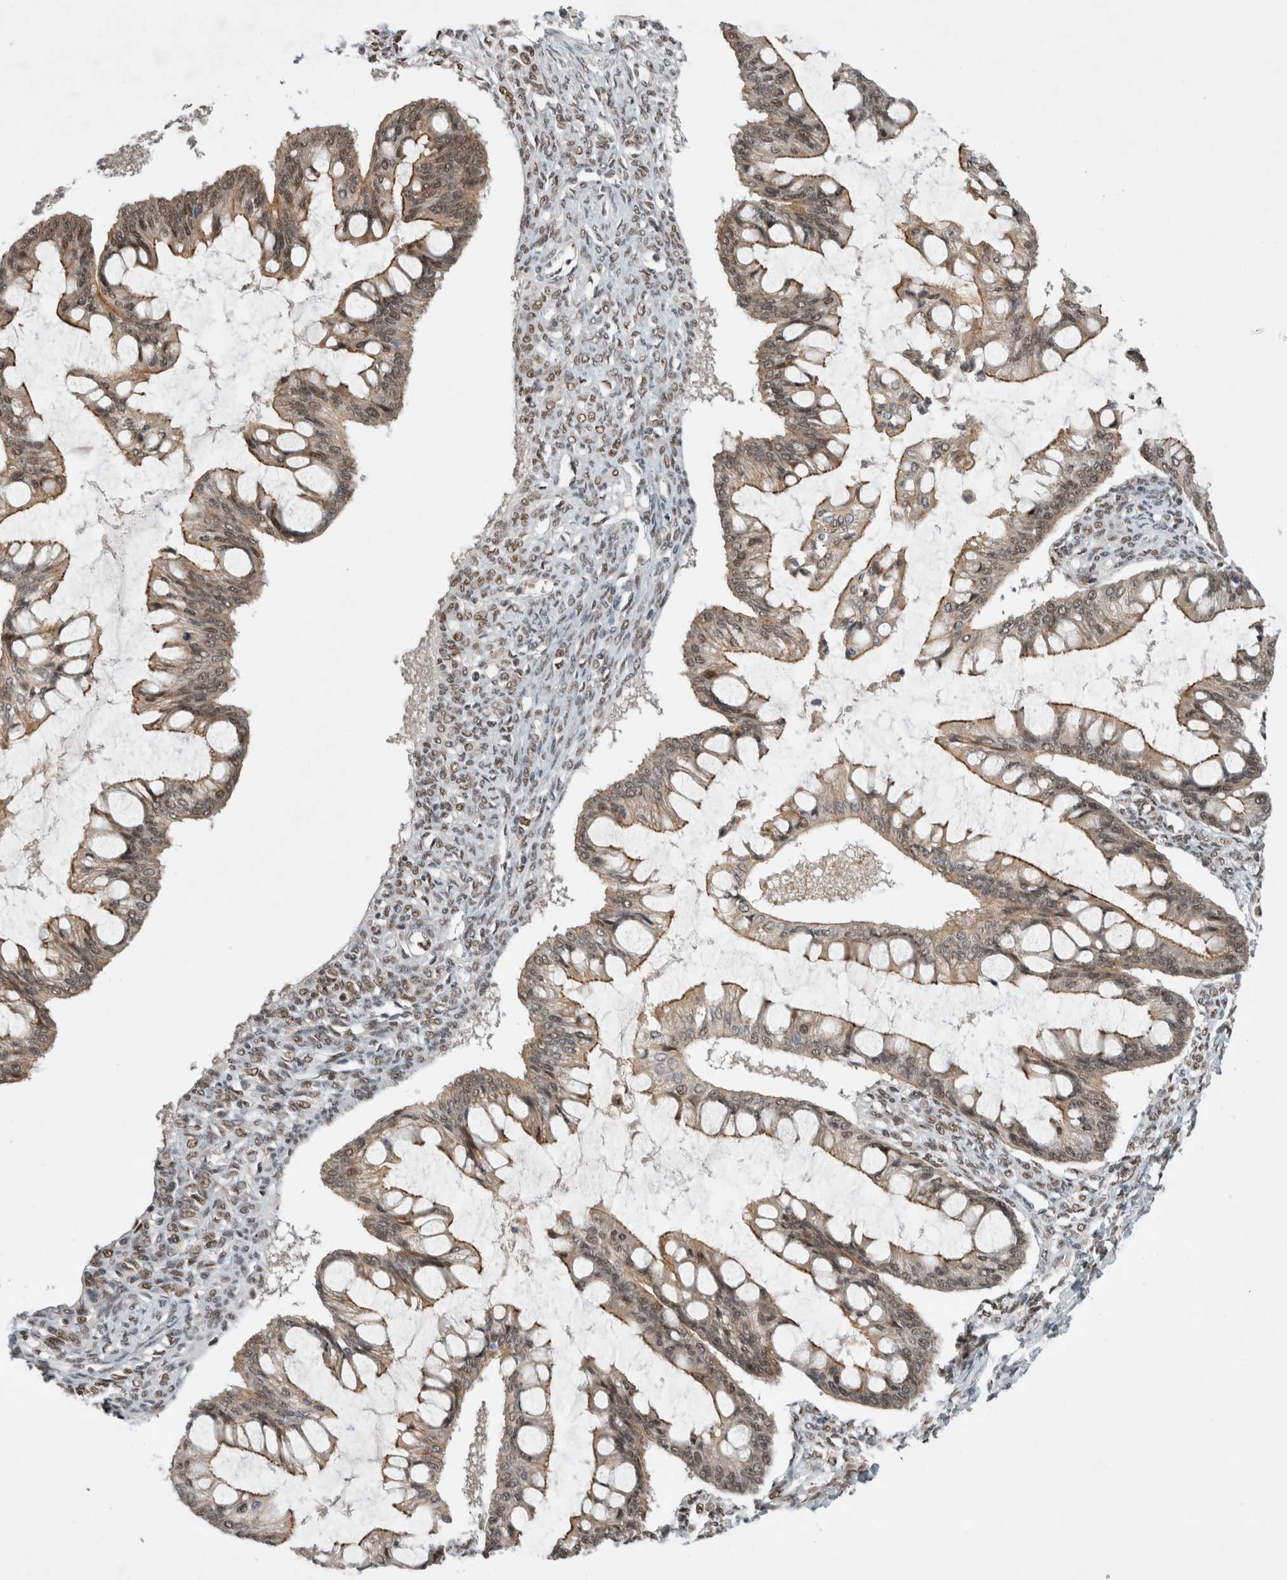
{"staining": {"intensity": "moderate", "quantity": ">75%", "location": "cytoplasmic/membranous,nuclear"}, "tissue": "ovarian cancer", "cell_type": "Tumor cells", "image_type": "cancer", "snomed": [{"axis": "morphology", "description": "Cystadenocarcinoma, mucinous, NOS"}, {"axis": "topography", "description": "Ovary"}], "caption": "IHC of ovarian cancer (mucinous cystadenocarcinoma) displays medium levels of moderate cytoplasmic/membranous and nuclear expression in approximately >75% of tumor cells. (Stains: DAB in brown, nuclei in blue, Microscopy: brightfield microscopy at high magnification).", "gene": "NCAPG2", "patient": {"sex": "female", "age": 73}}